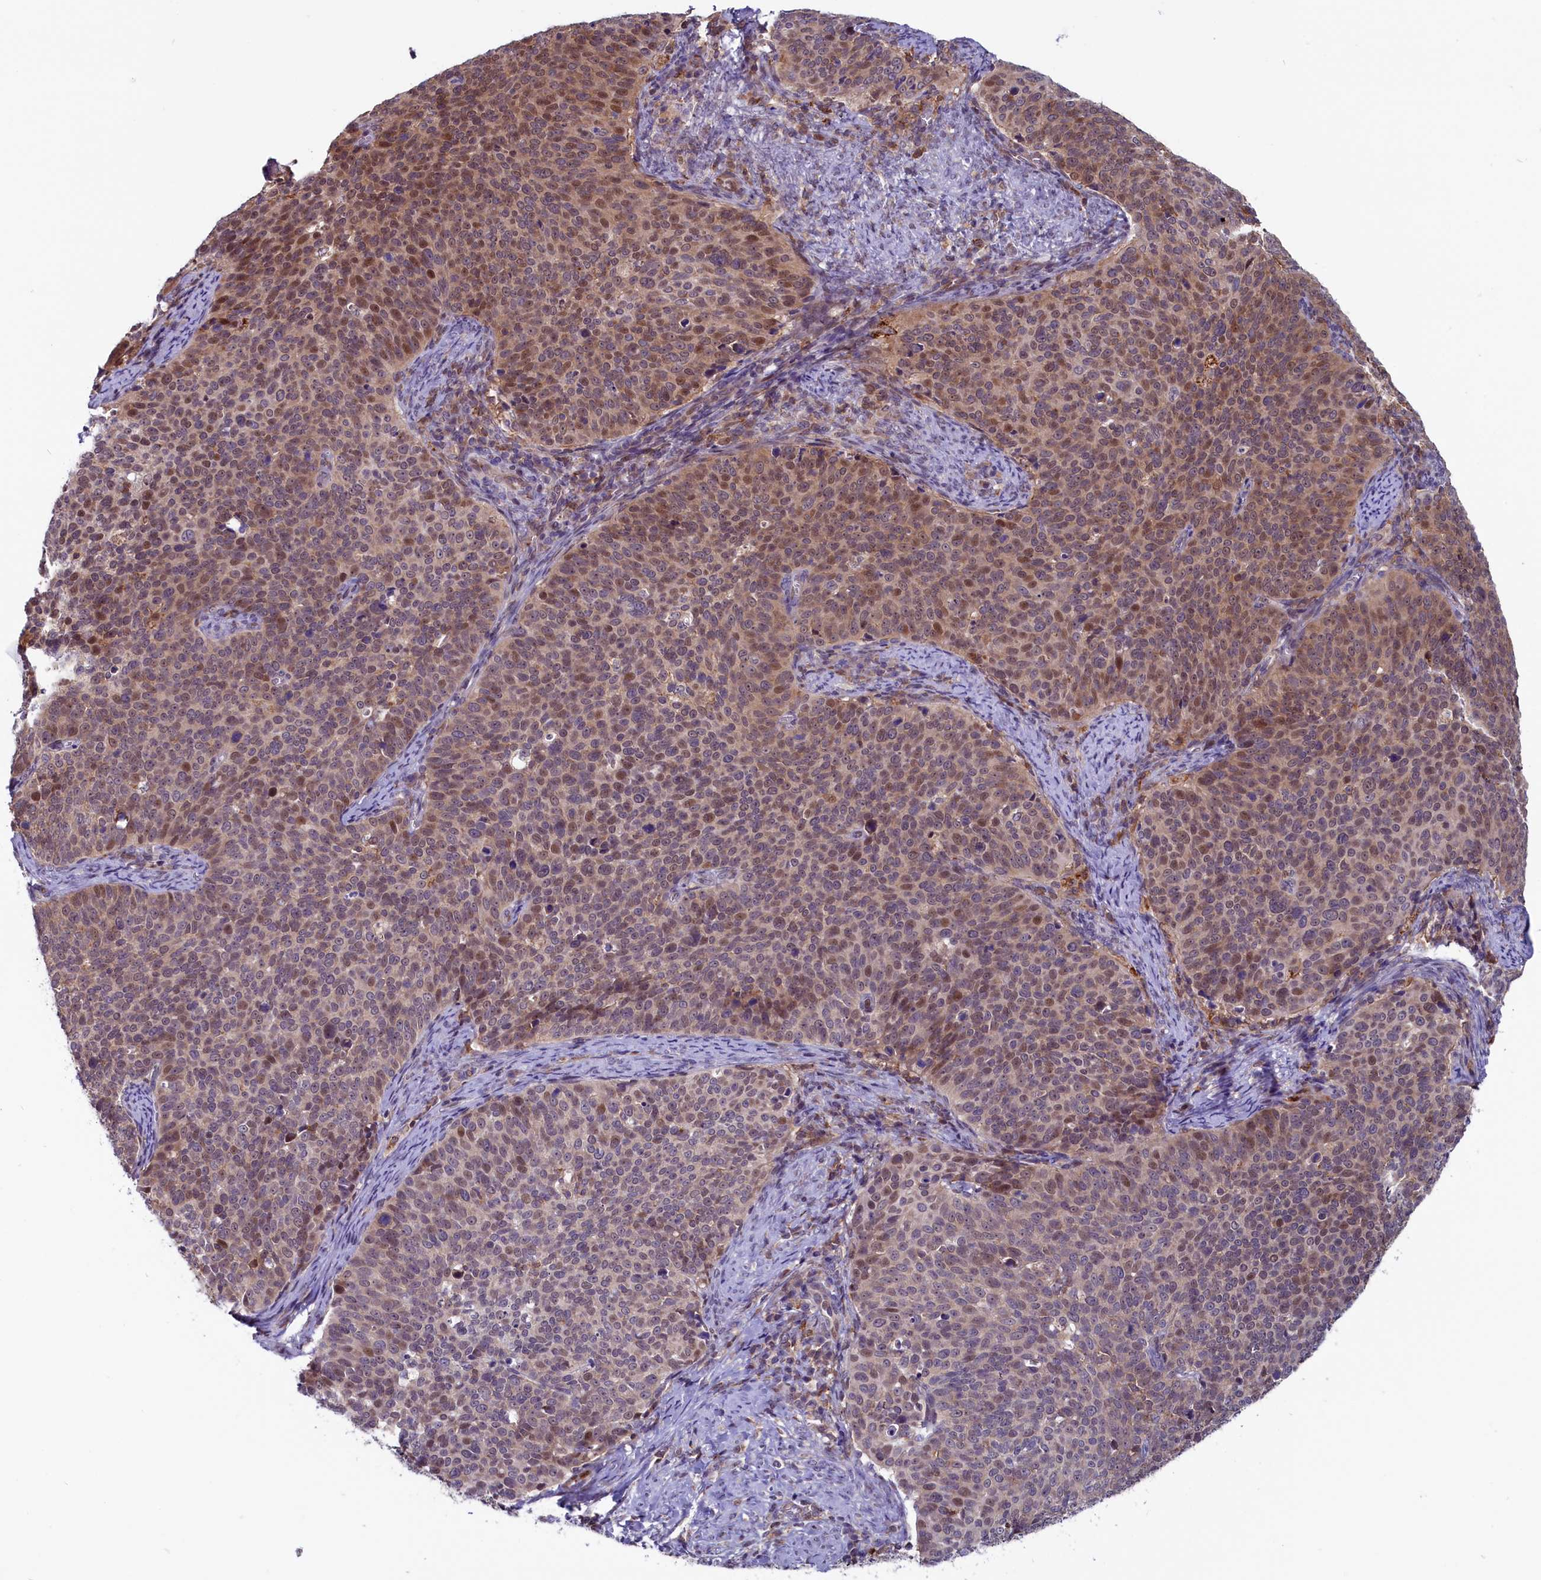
{"staining": {"intensity": "moderate", "quantity": ">75%", "location": "nuclear"}, "tissue": "cervical cancer", "cell_type": "Tumor cells", "image_type": "cancer", "snomed": [{"axis": "morphology", "description": "Normal tissue, NOS"}, {"axis": "morphology", "description": "Squamous cell carcinoma, NOS"}, {"axis": "topography", "description": "Cervix"}], "caption": "DAB immunohistochemical staining of cervical squamous cell carcinoma exhibits moderate nuclear protein expression in about >75% of tumor cells.", "gene": "CIAPIN1", "patient": {"sex": "female", "age": 39}}